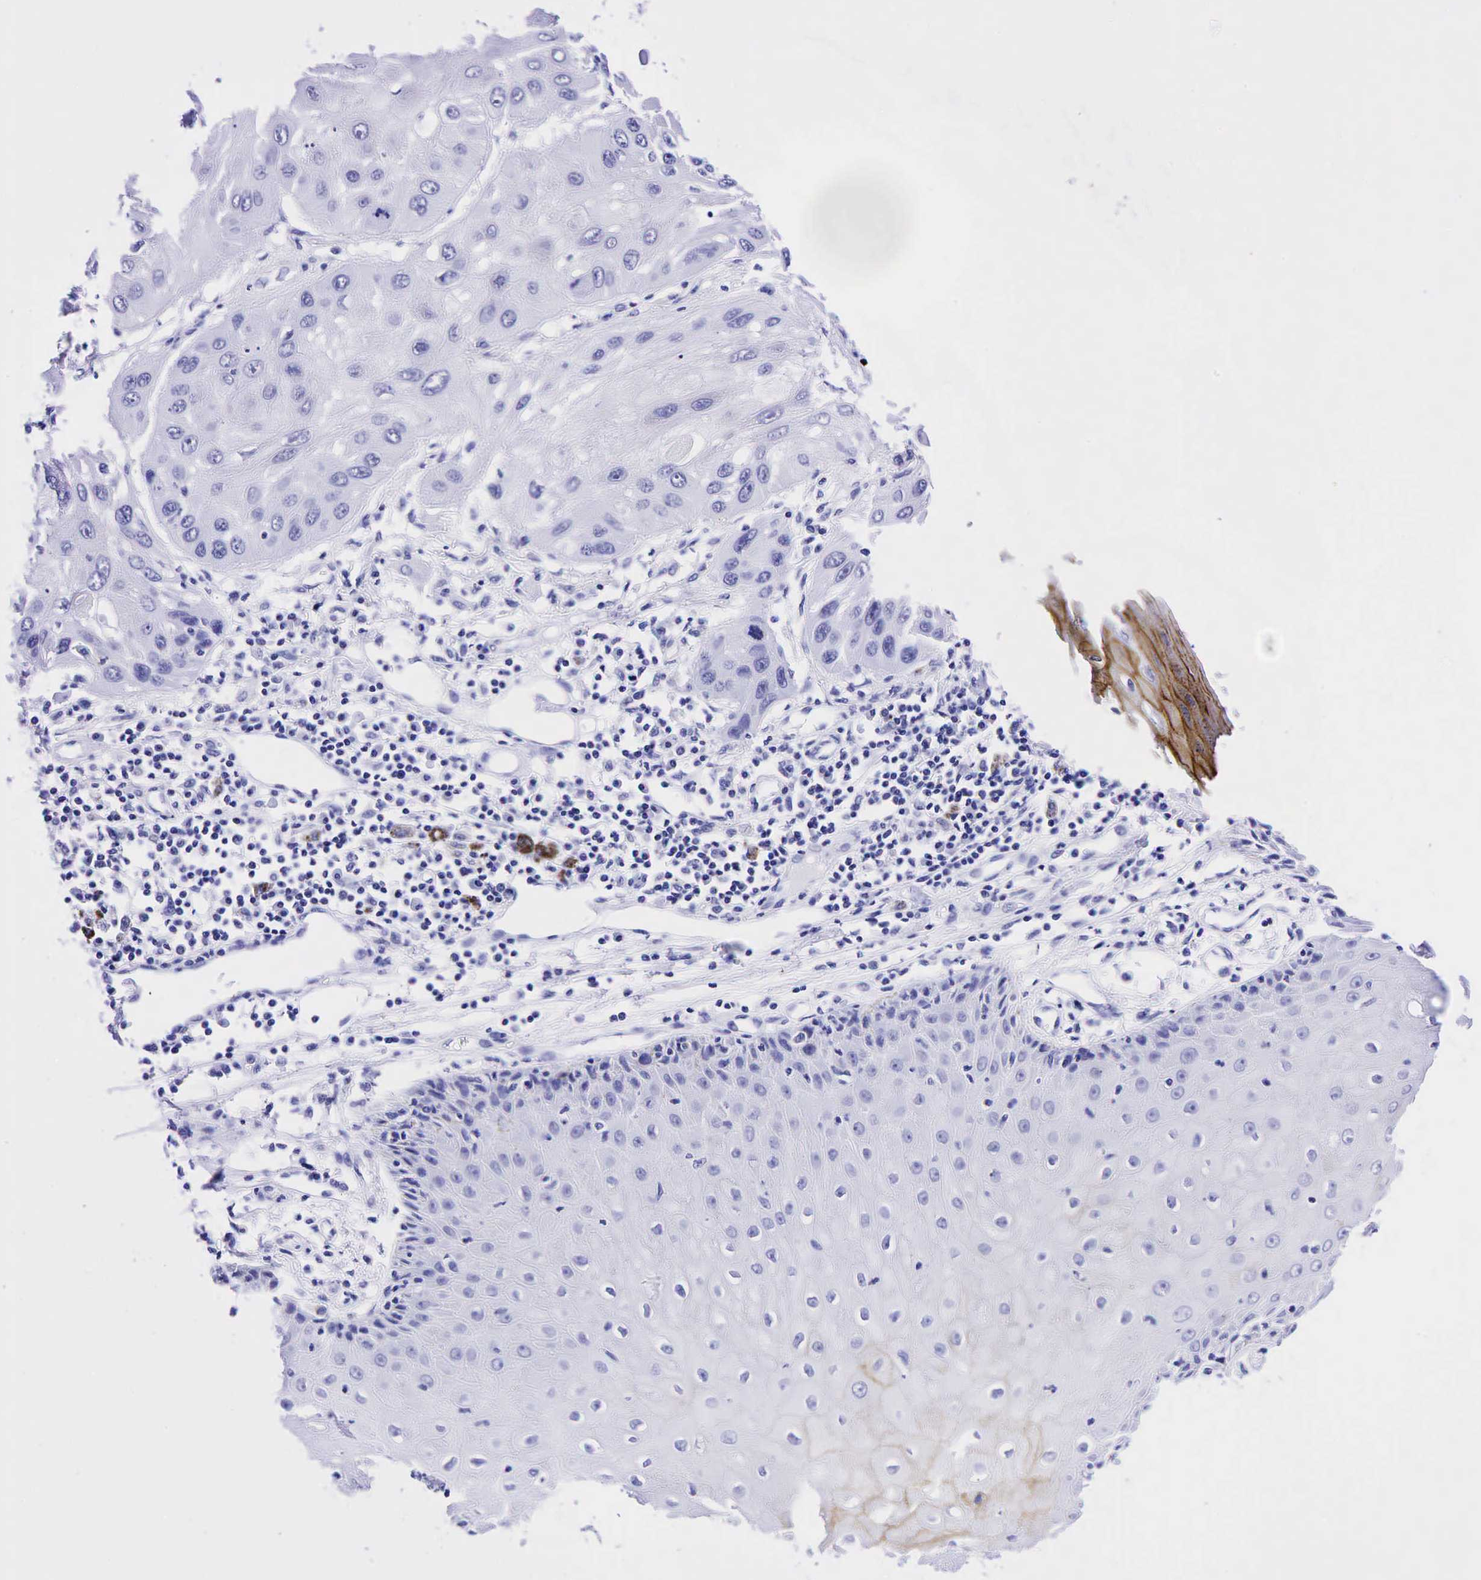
{"staining": {"intensity": "weak", "quantity": "<25%", "location": "cytoplasmic/membranous"}, "tissue": "skin cancer", "cell_type": "Tumor cells", "image_type": "cancer", "snomed": [{"axis": "morphology", "description": "Squamous cell carcinoma, NOS"}, {"axis": "topography", "description": "Skin"}, {"axis": "topography", "description": "Anal"}], "caption": "Tumor cells are negative for brown protein staining in squamous cell carcinoma (skin).", "gene": "CEACAM5", "patient": {"sex": "male", "age": 61}}